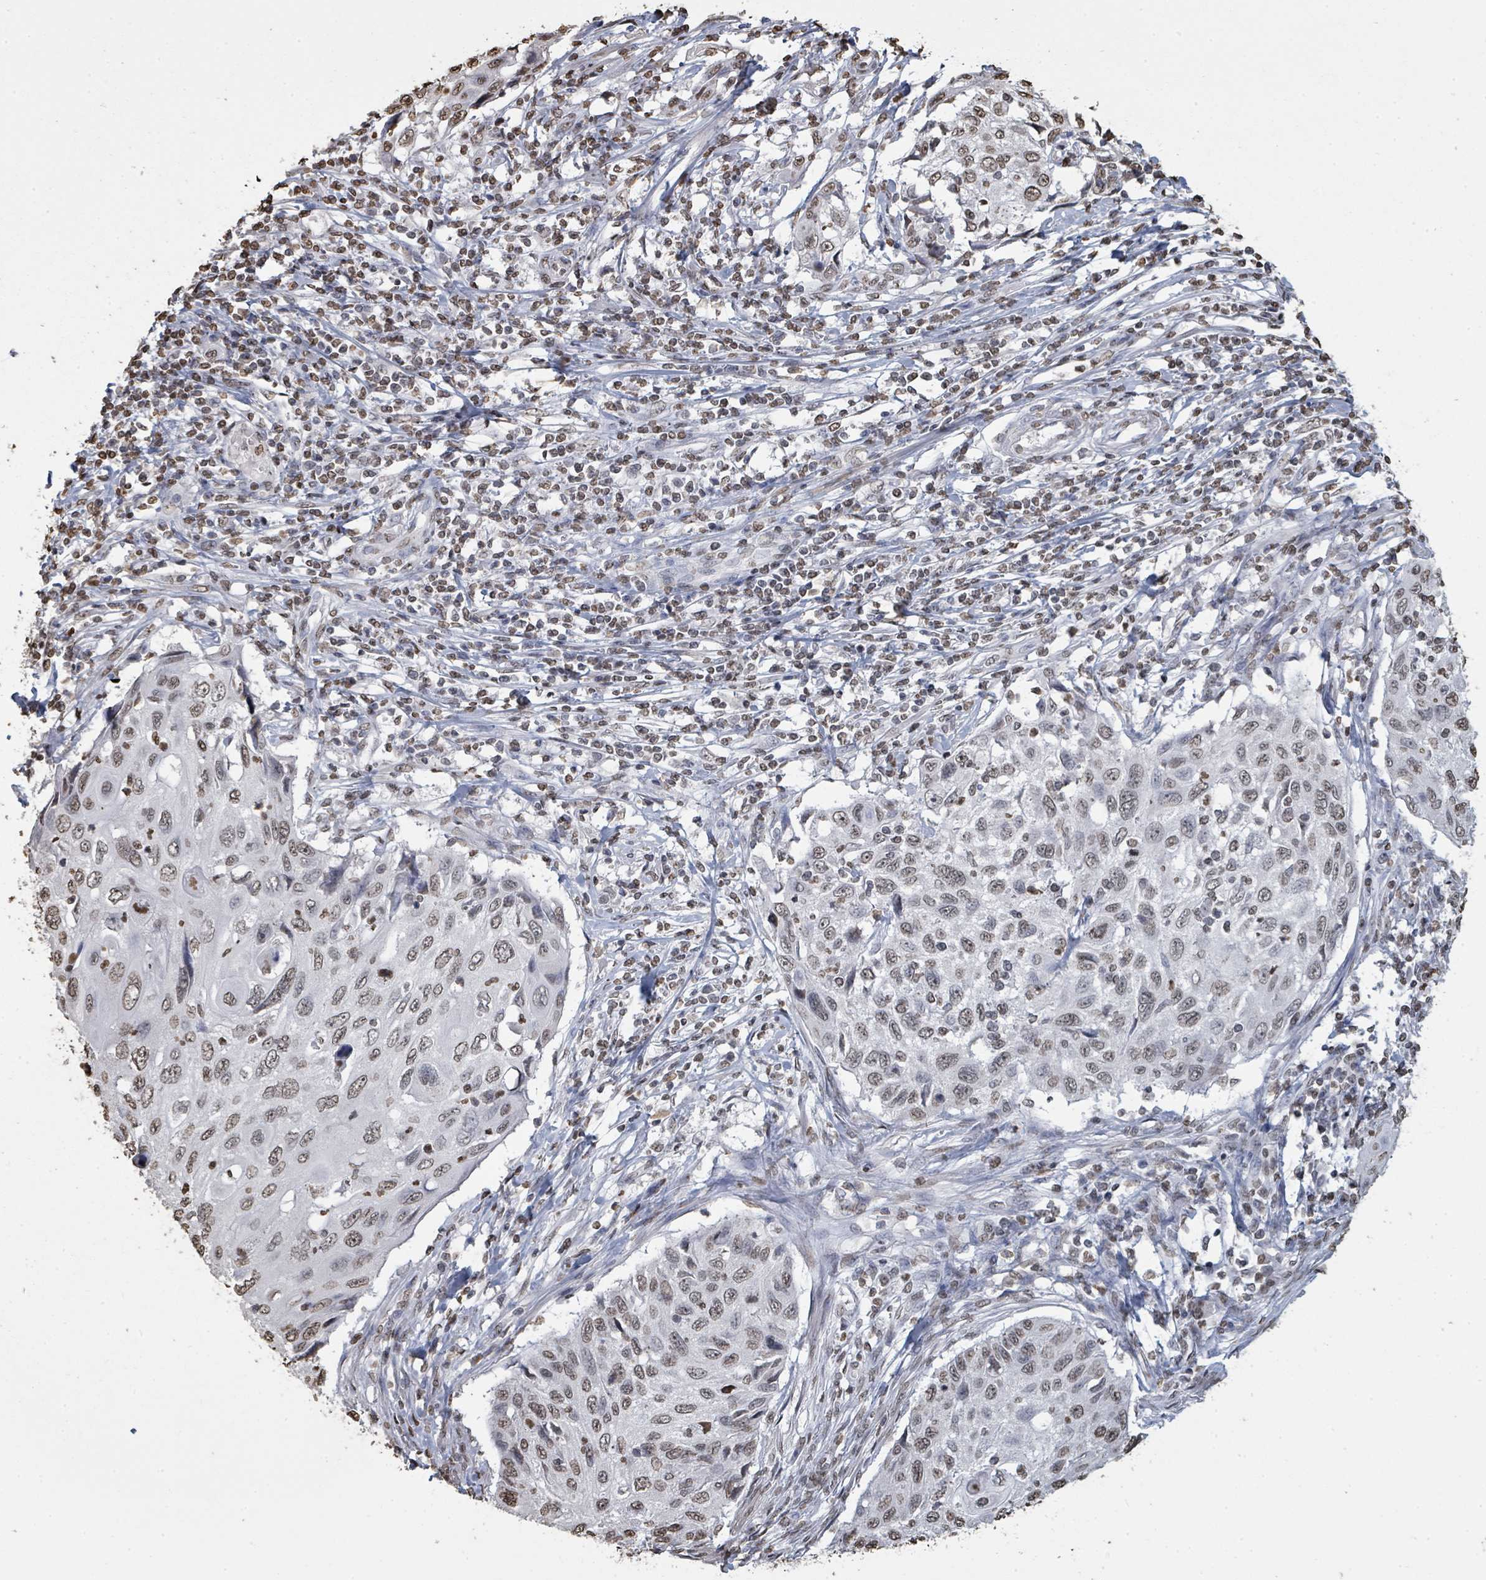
{"staining": {"intensity": "moderate", "quantity": ">75%", "location": "nuclear"}, "tissue": "cervical cancer", "cell_type": "Tumor cells", "image_type": "cancer", "snomed": [{"axis": "morphology", "description": "Squamous cell carcinoma, NOS"}, {"axis": "topography", "description": "Cervix"}], "caption": "Moderate nuclear staining is present in approximately >75% of tumor cells in cervical squamous cell carcinoma.", "gene": "MRPS12", "patient": {"sex": "female", "age": 70}}